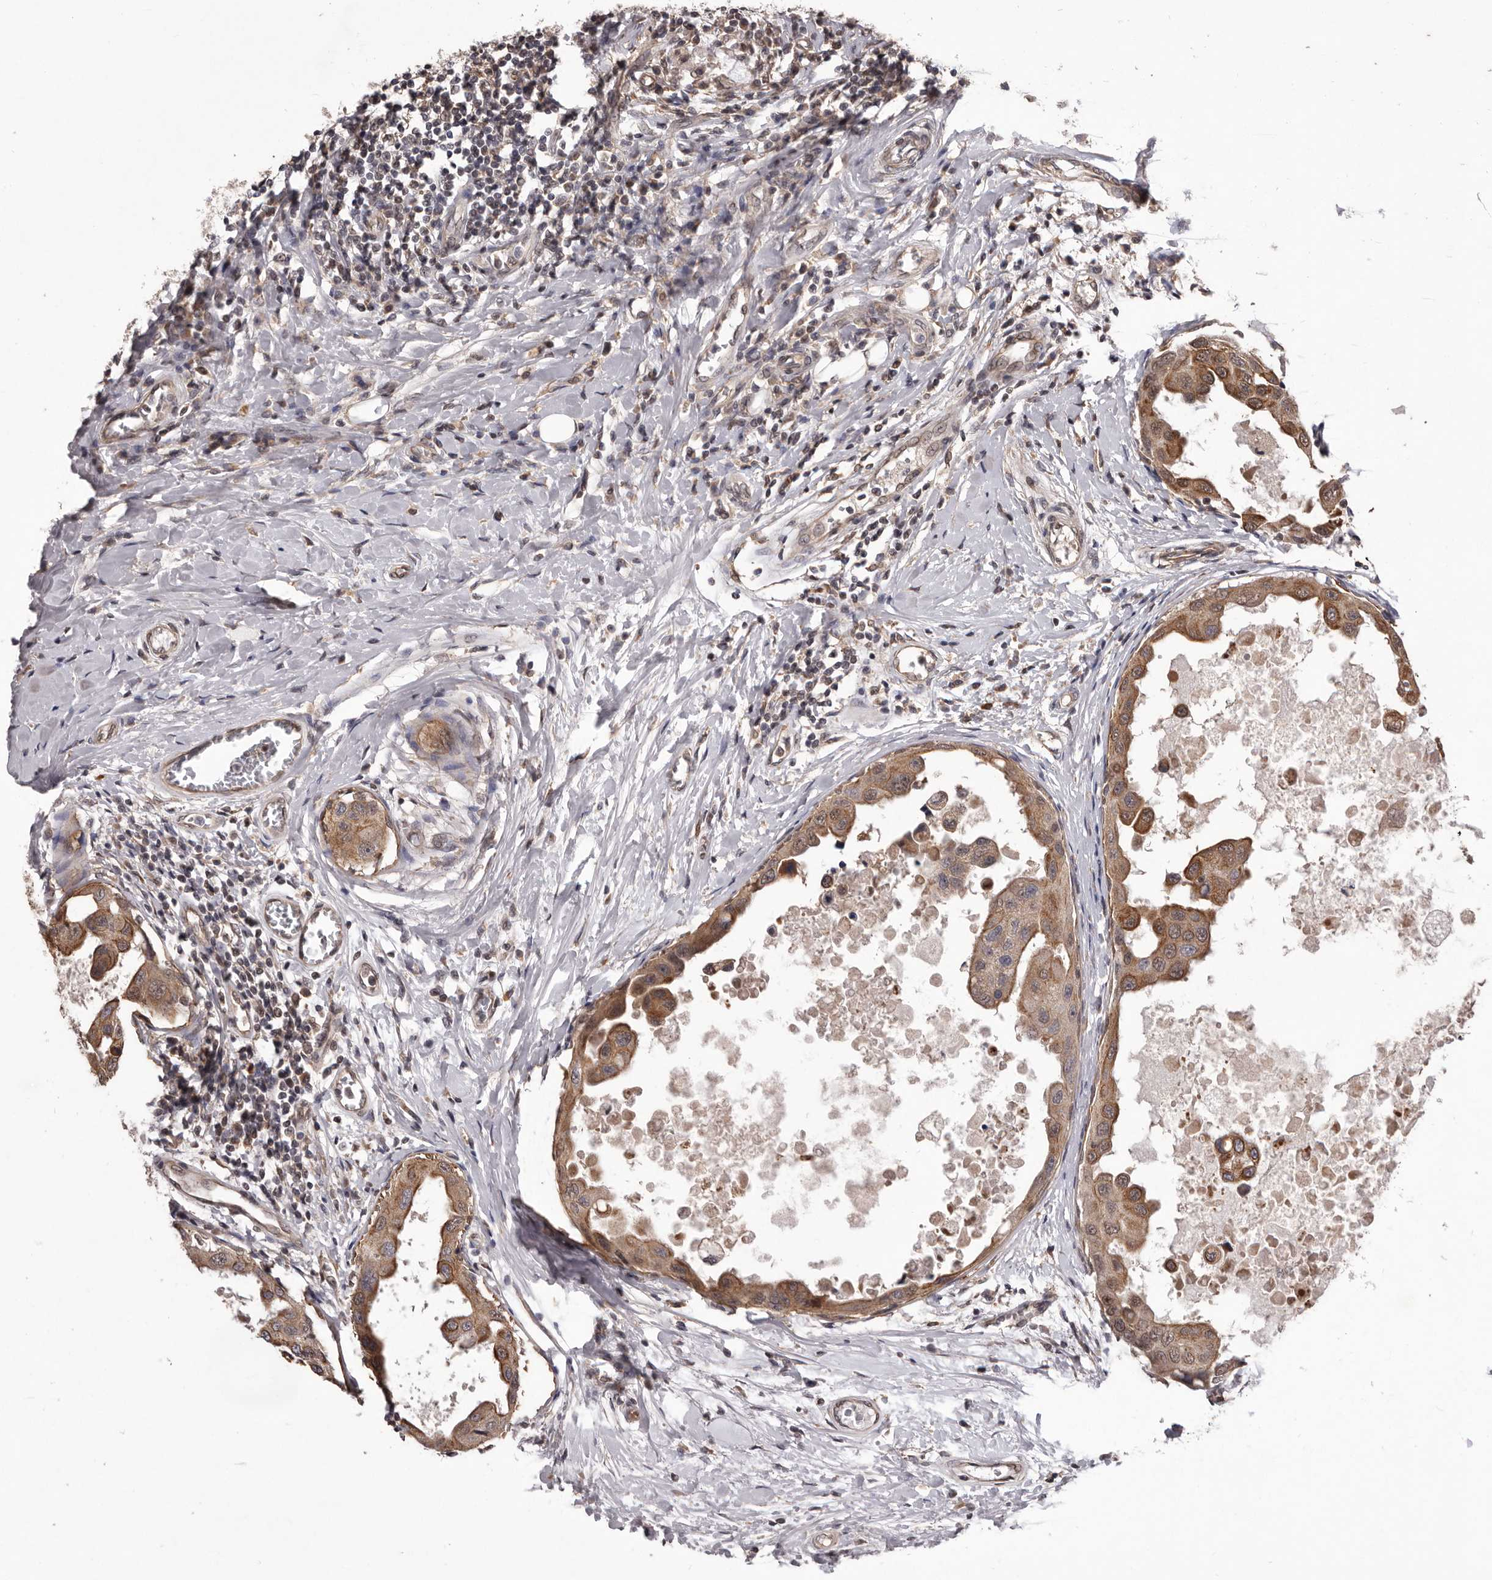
{"staining": {"intensity": "moderate", "quantity": ">75%", "location": "cytoplasmic/membranous"}, "tissue": "breast cancer", "cell_type": "Tumor cells", "image_type": "cancer", "snomed": [{"axis": "morphology", "description": "Duct carcinoma"}, {"axis": "topography", "description": "Breast"}], "caption": "This is an image of immunohistochemistry staining of breast cancer, which shows moderate positivity in the cytoplasmic/membranous of tumor cells.", "gene": "CELF3", "patient": {"sex": "female", "age": 27}}